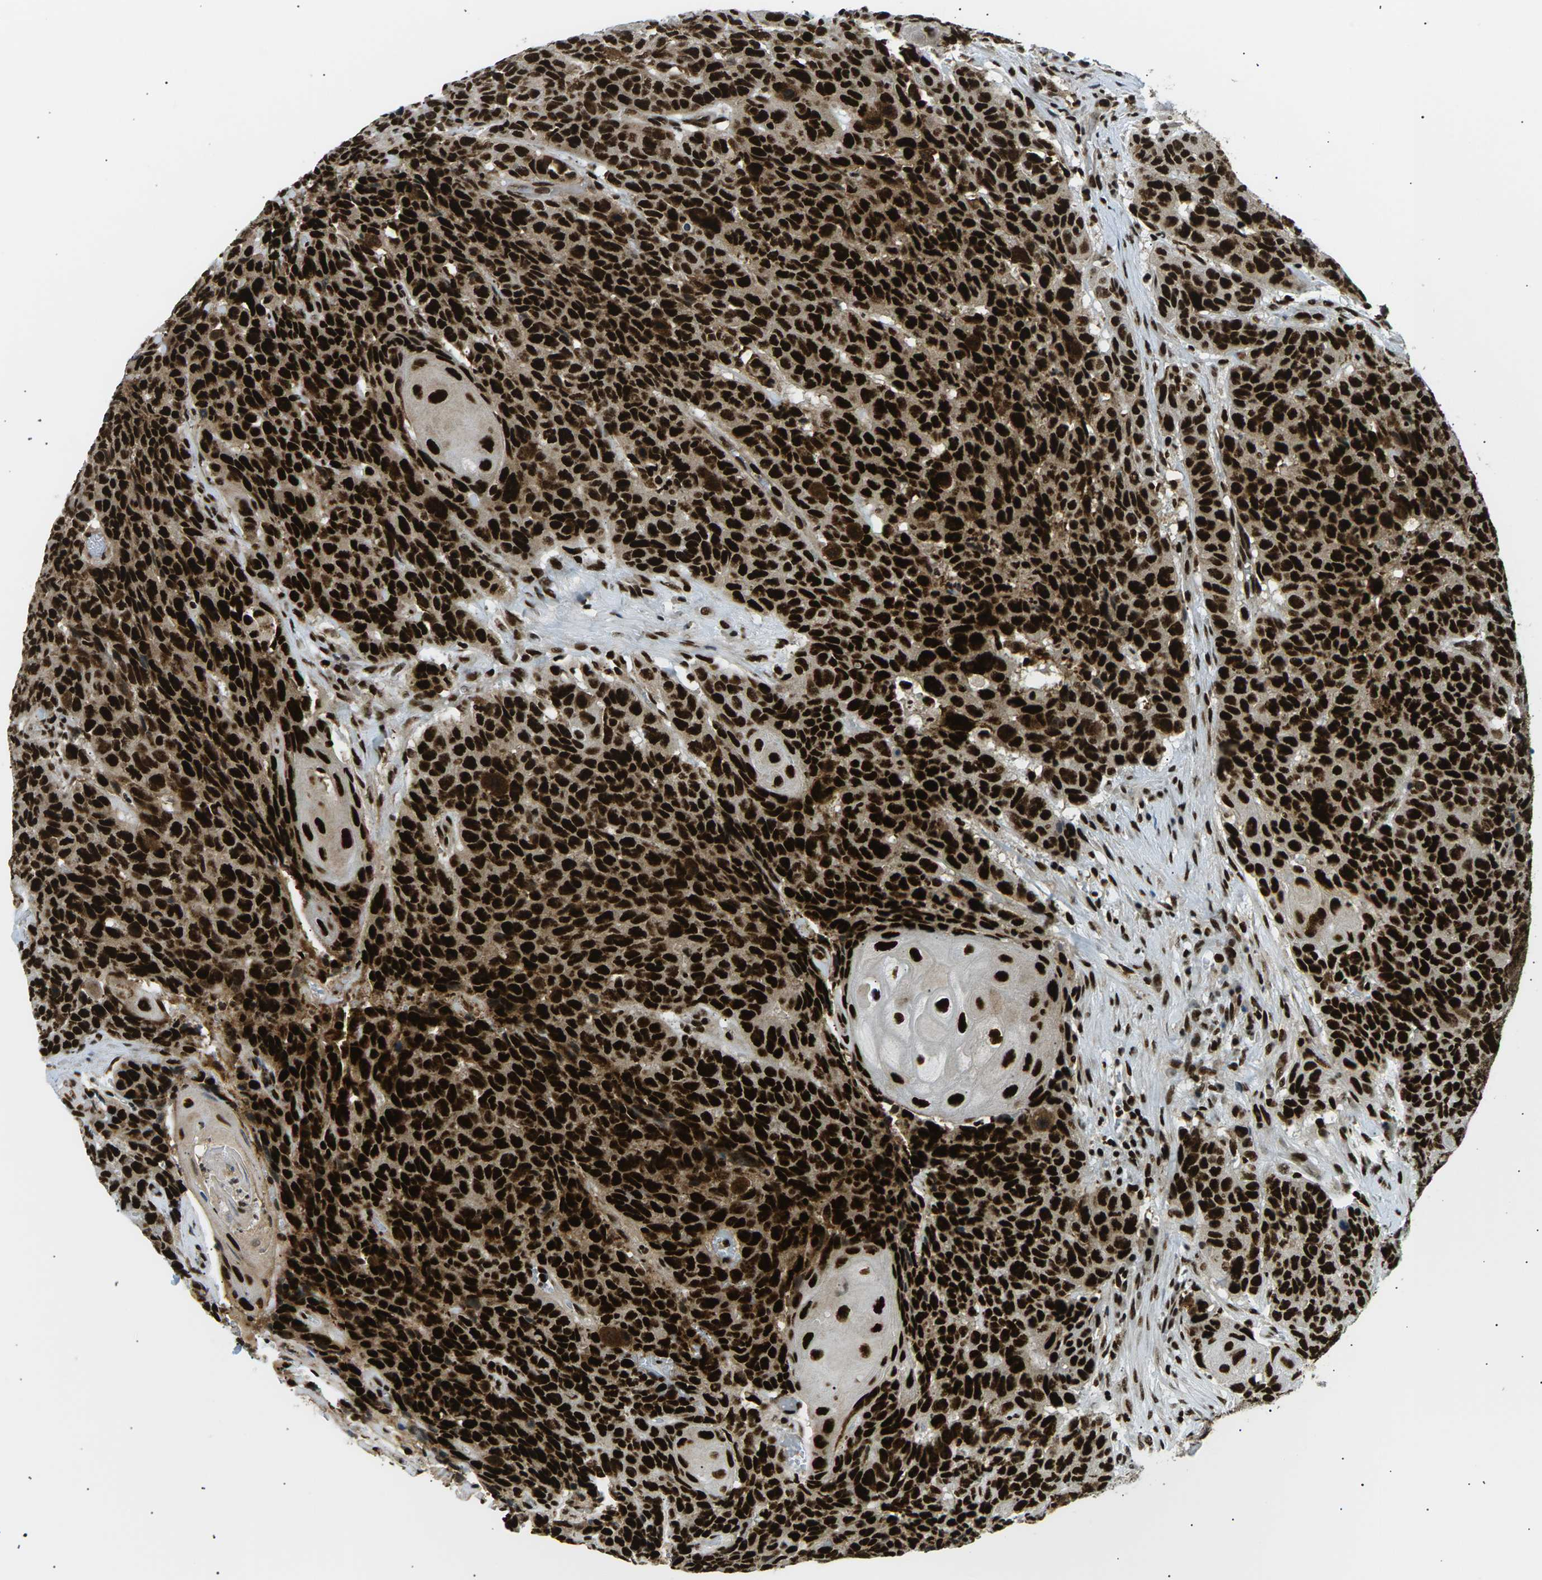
{"staining": {"intensity": "strong", "quantity": ">75%", "location": "cytoplasmic/membranous,nuclear"}, "tissue": "head and neck cancer", "cell_type": "Tumor cells", "image_type": "cancer", "snomed": [{"axis": "morphology", "description": "Squamous cell carcinoma, NOS"}, {"axis": "topography", "description": "Head-Neck"}], "caption": "This is an image of immunohistochemistry (IHC) staining of head and neck squamous cell carcinoma, which shows strong positivity in the cytoplasmic/membranous and nuclear of tumor cells.", "gene": "RPA2", "patient": {"sex": "male", "age": 66}}